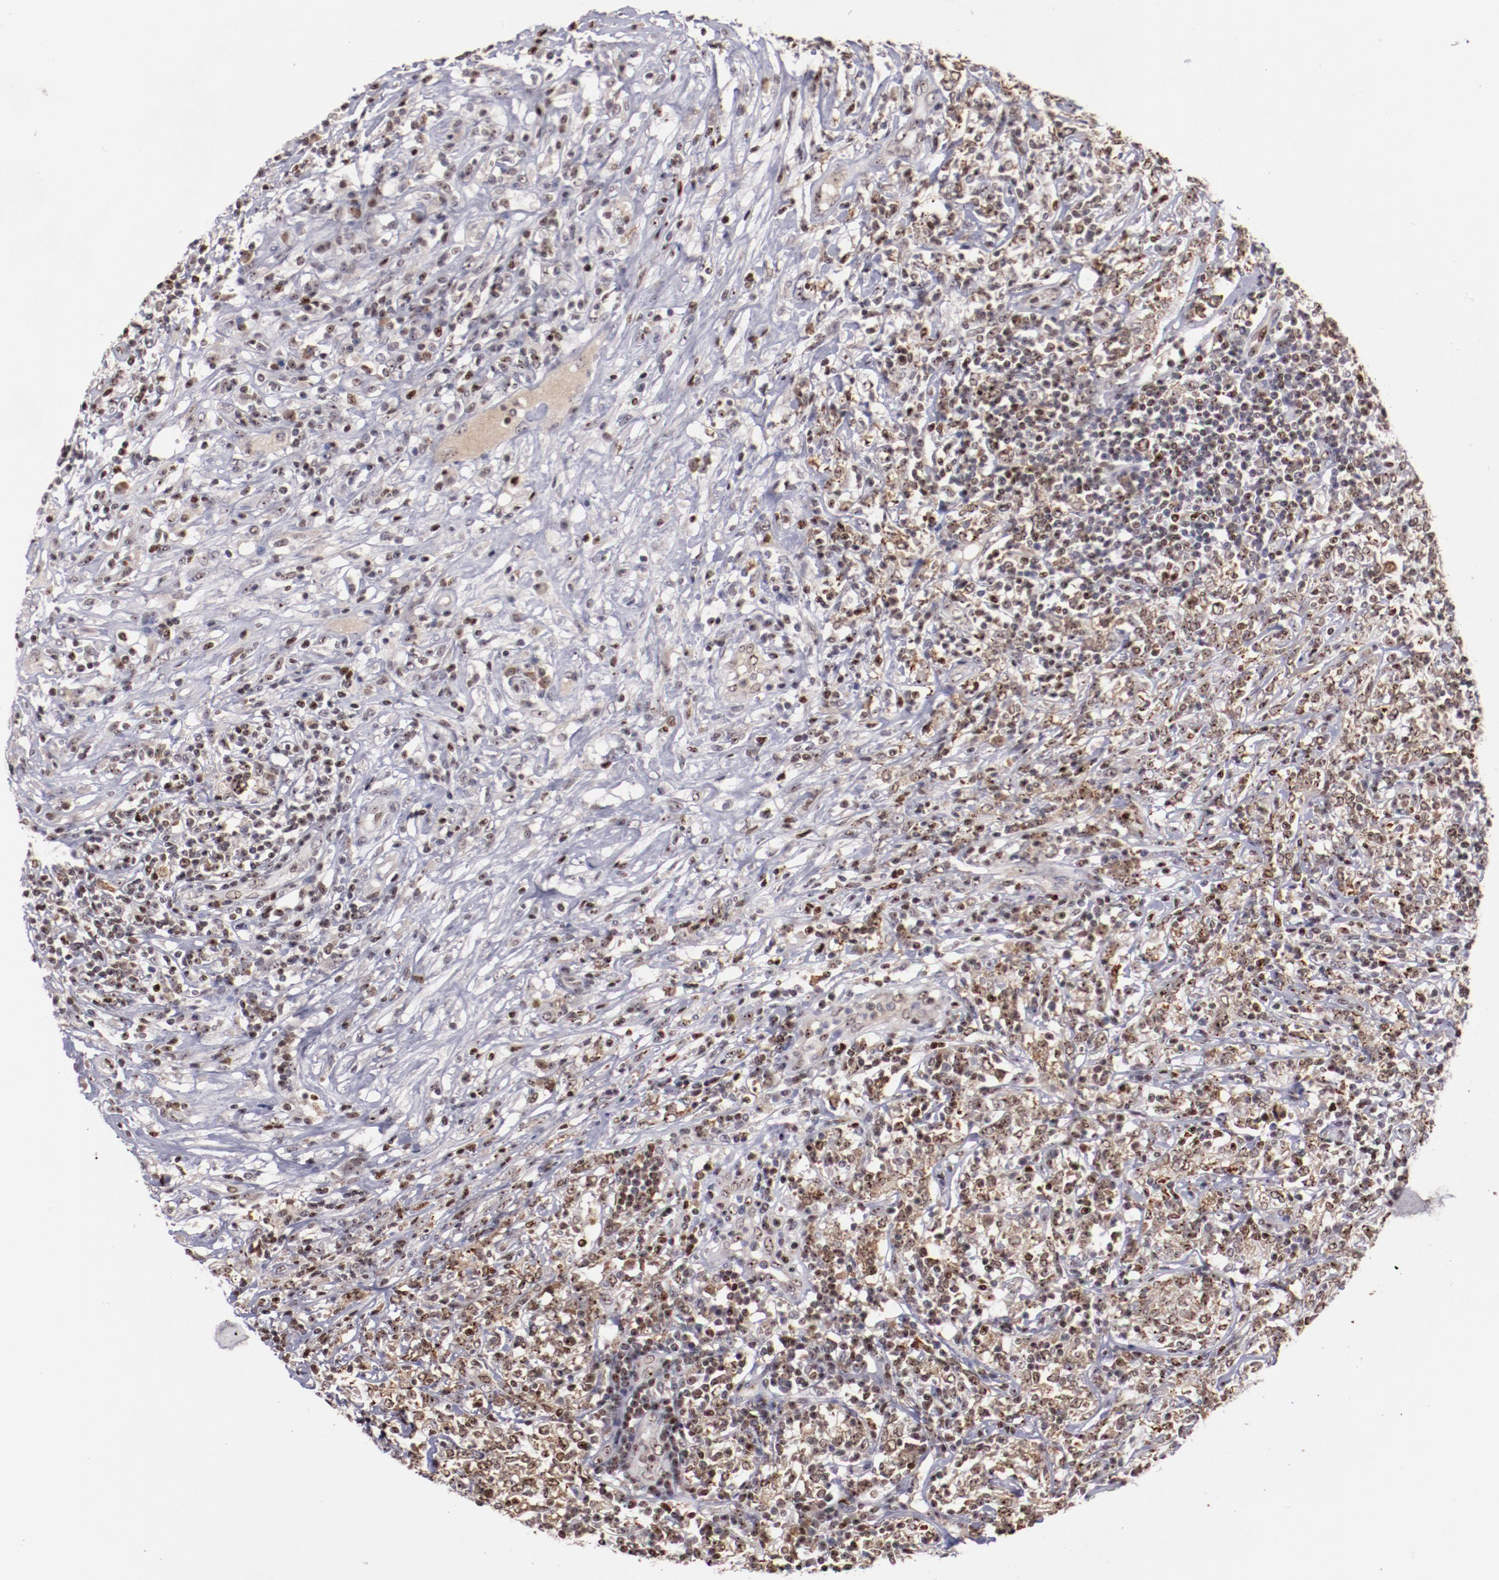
{"staining": {"intensity": "moderate", "quantity": "25%-75%", "location": "nuclear"}, "tissue": "lymphoma", "cell_type": "Tumor cells", "image_type": "cancer", "snomed": [{"axis": "morphology", "description": "Malignant lymphoma, non-Hodgkin's type, High grade"}, {"axis": "topography", "description": "Lymph node"}], "caption": "Protein staining by immunohistochemistry (IHC) demonstrates moderate nuclear staining in about 25%-75% of tumor cells in malignant lymphoma, non-Hodgkin's type (high-grade).", "gene": "DDX24", "patient": {"sex": "female", "age": 84}}